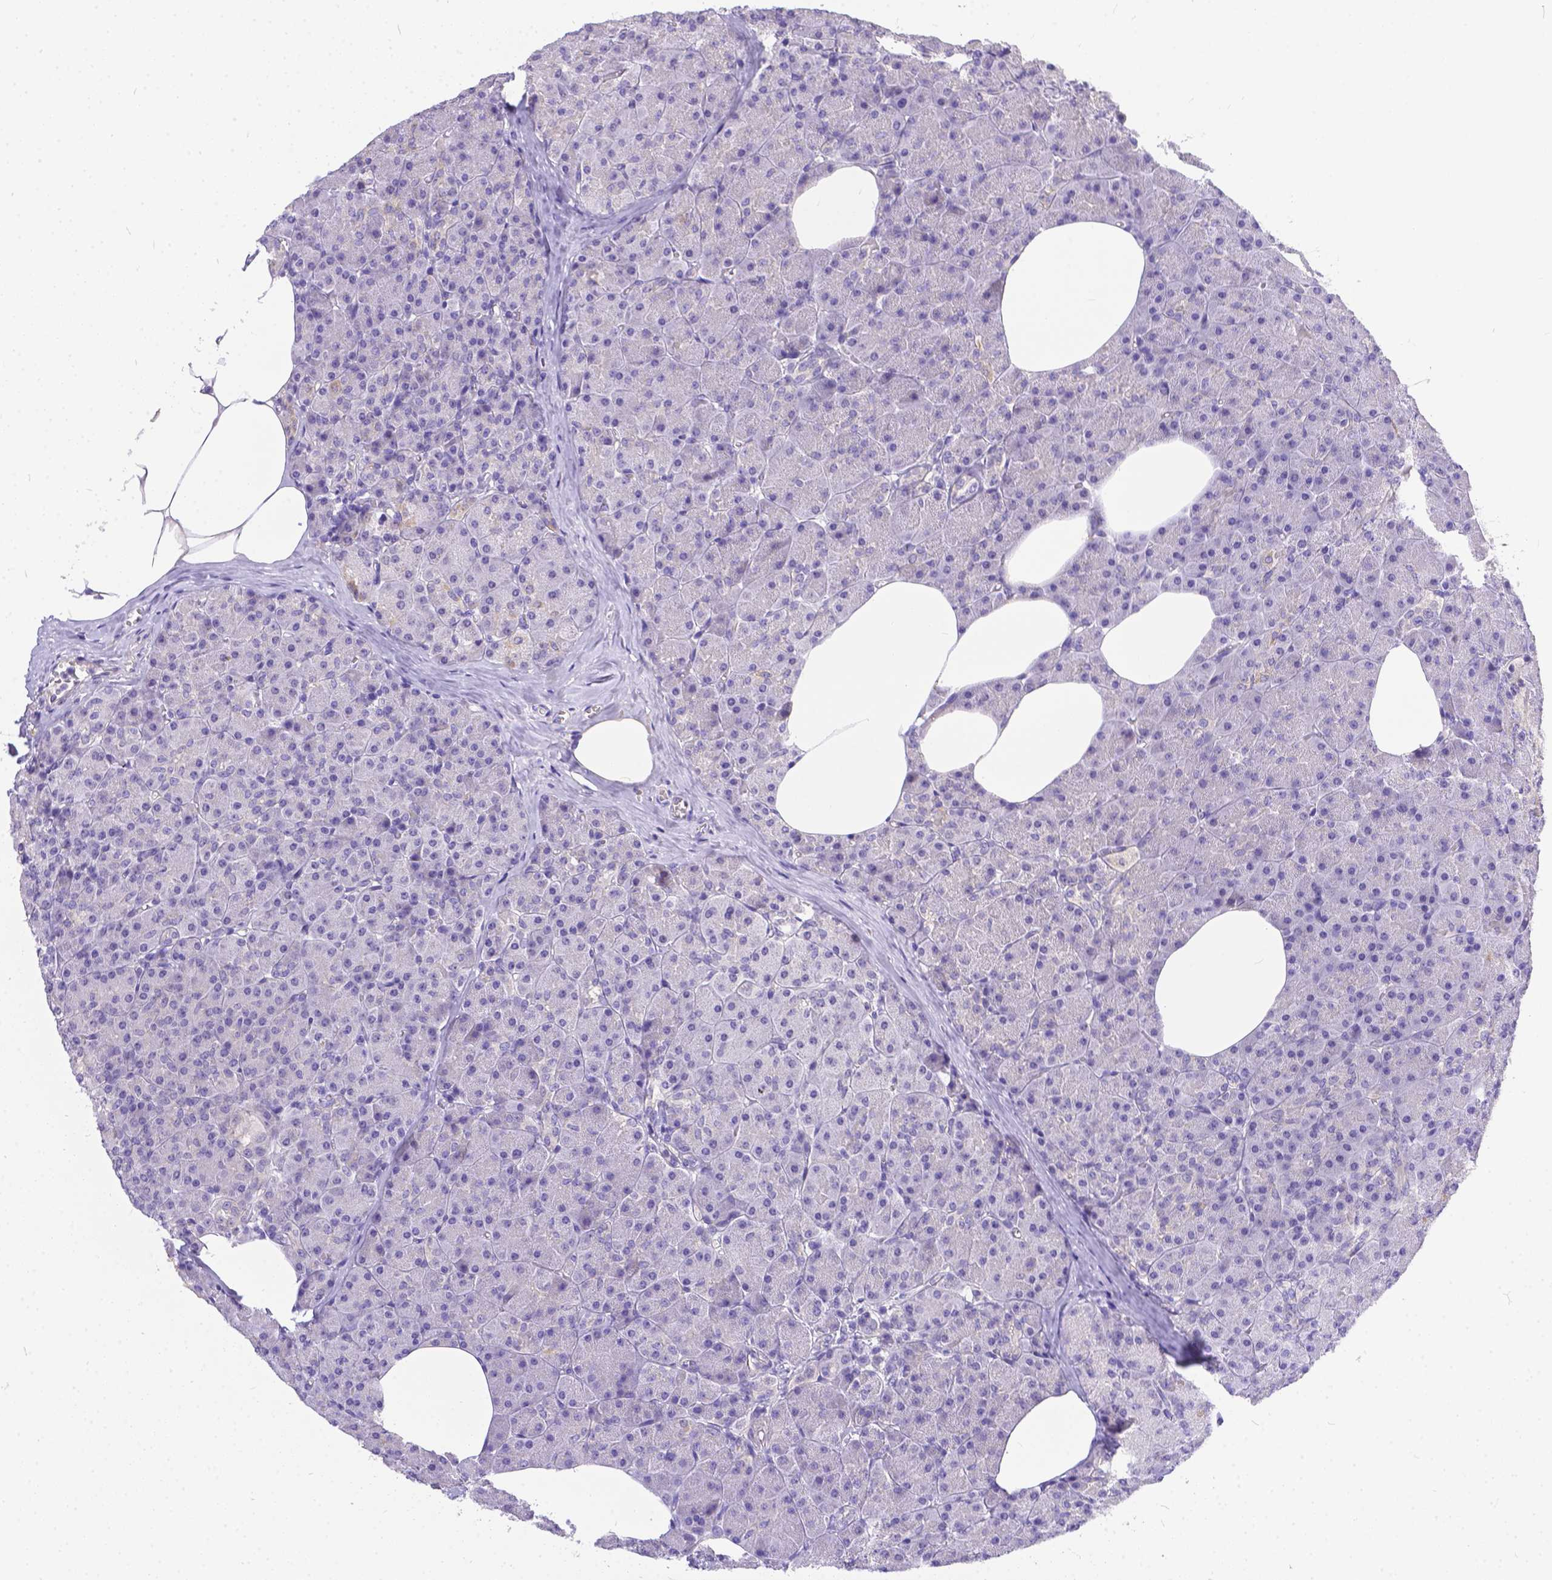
{"staining": {"intensity": "negative", "quantity": "none", "location": "none"}, "tissue": "pancreas", "cell_type": "Exocrine glandular cells", "image_type": "normal", "snomed": [{"axis": "morphology", "description": "Normal tissue, NOS"}, {"axis": "topography", "description": "Pancreas"}], "caption": "DAB (3,3'-diaminobenzidine) immunohistochemical staining of normal pancreas shows no significant staining in exocrine glandular cells. (Stains: DAB (3,3'-diaminobenzidine) immunohistochemistry with hematoxylin counter stain, Microscopy: brightfield microscopy at high magnification).", "gene": "DLEC1", "patient": {"sex": "female", "age": 45}}